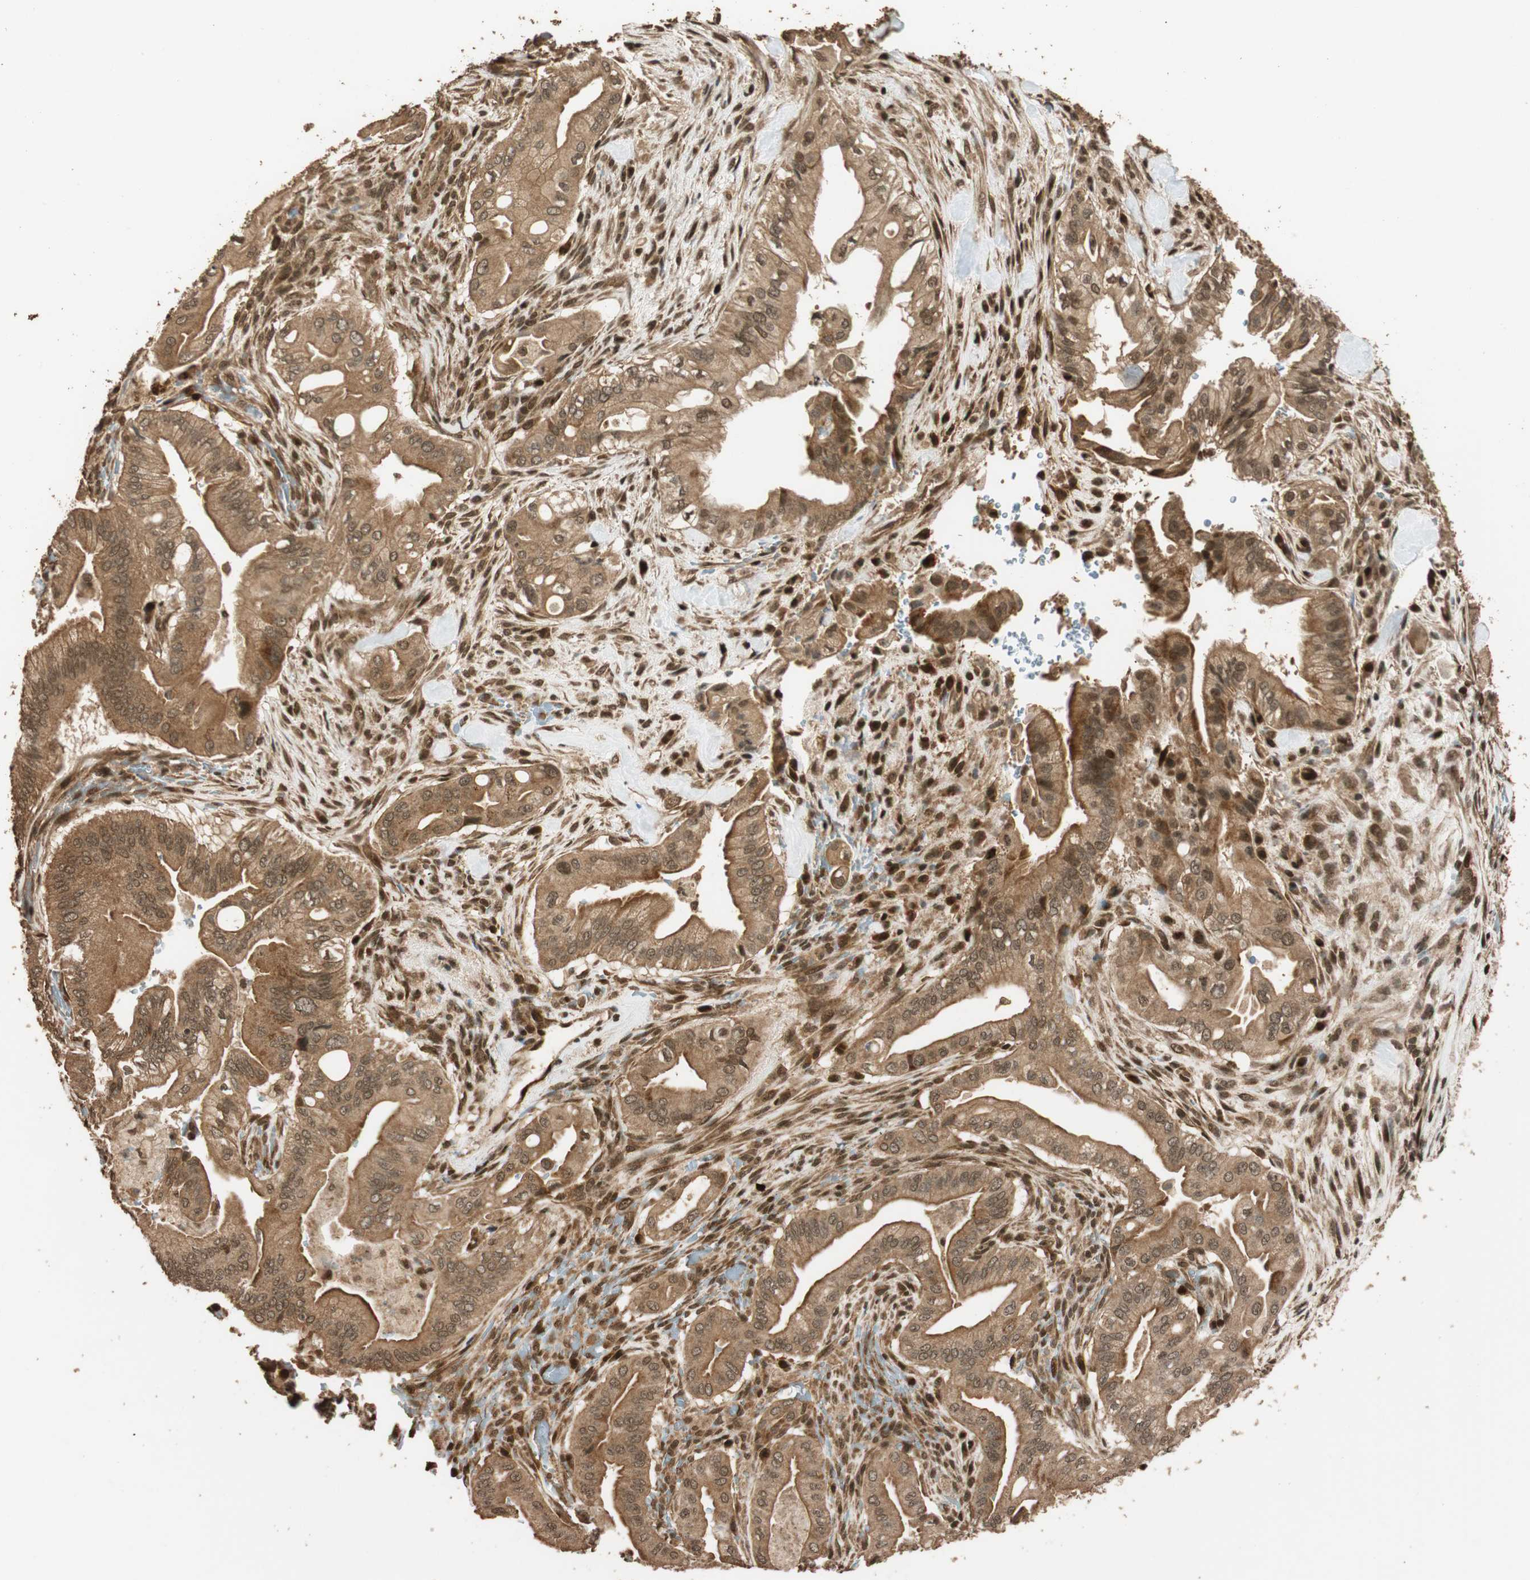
{"staining": {"intensity": "moderate", "quantity": ">75%", "location": "cytoplasmic/membranous"}, "tissue": "liver cancer", "cell_type": "Tumor cells", "image_type": "cancer", "snomed": [{"axis": "morphology", "description": "Cholangiocarcinoma"}, {"axis": "topography", "description": "Liver"}], "caption": "Moderate cytoplasmic/membranous expression for a protein is appreciated in about >75% of tumor cells of liver cholangiocarcinoma using immunohistochemistry (IHC).", "gene": "ALKBH5", "patient": {"sex": "female", "age": 68}}